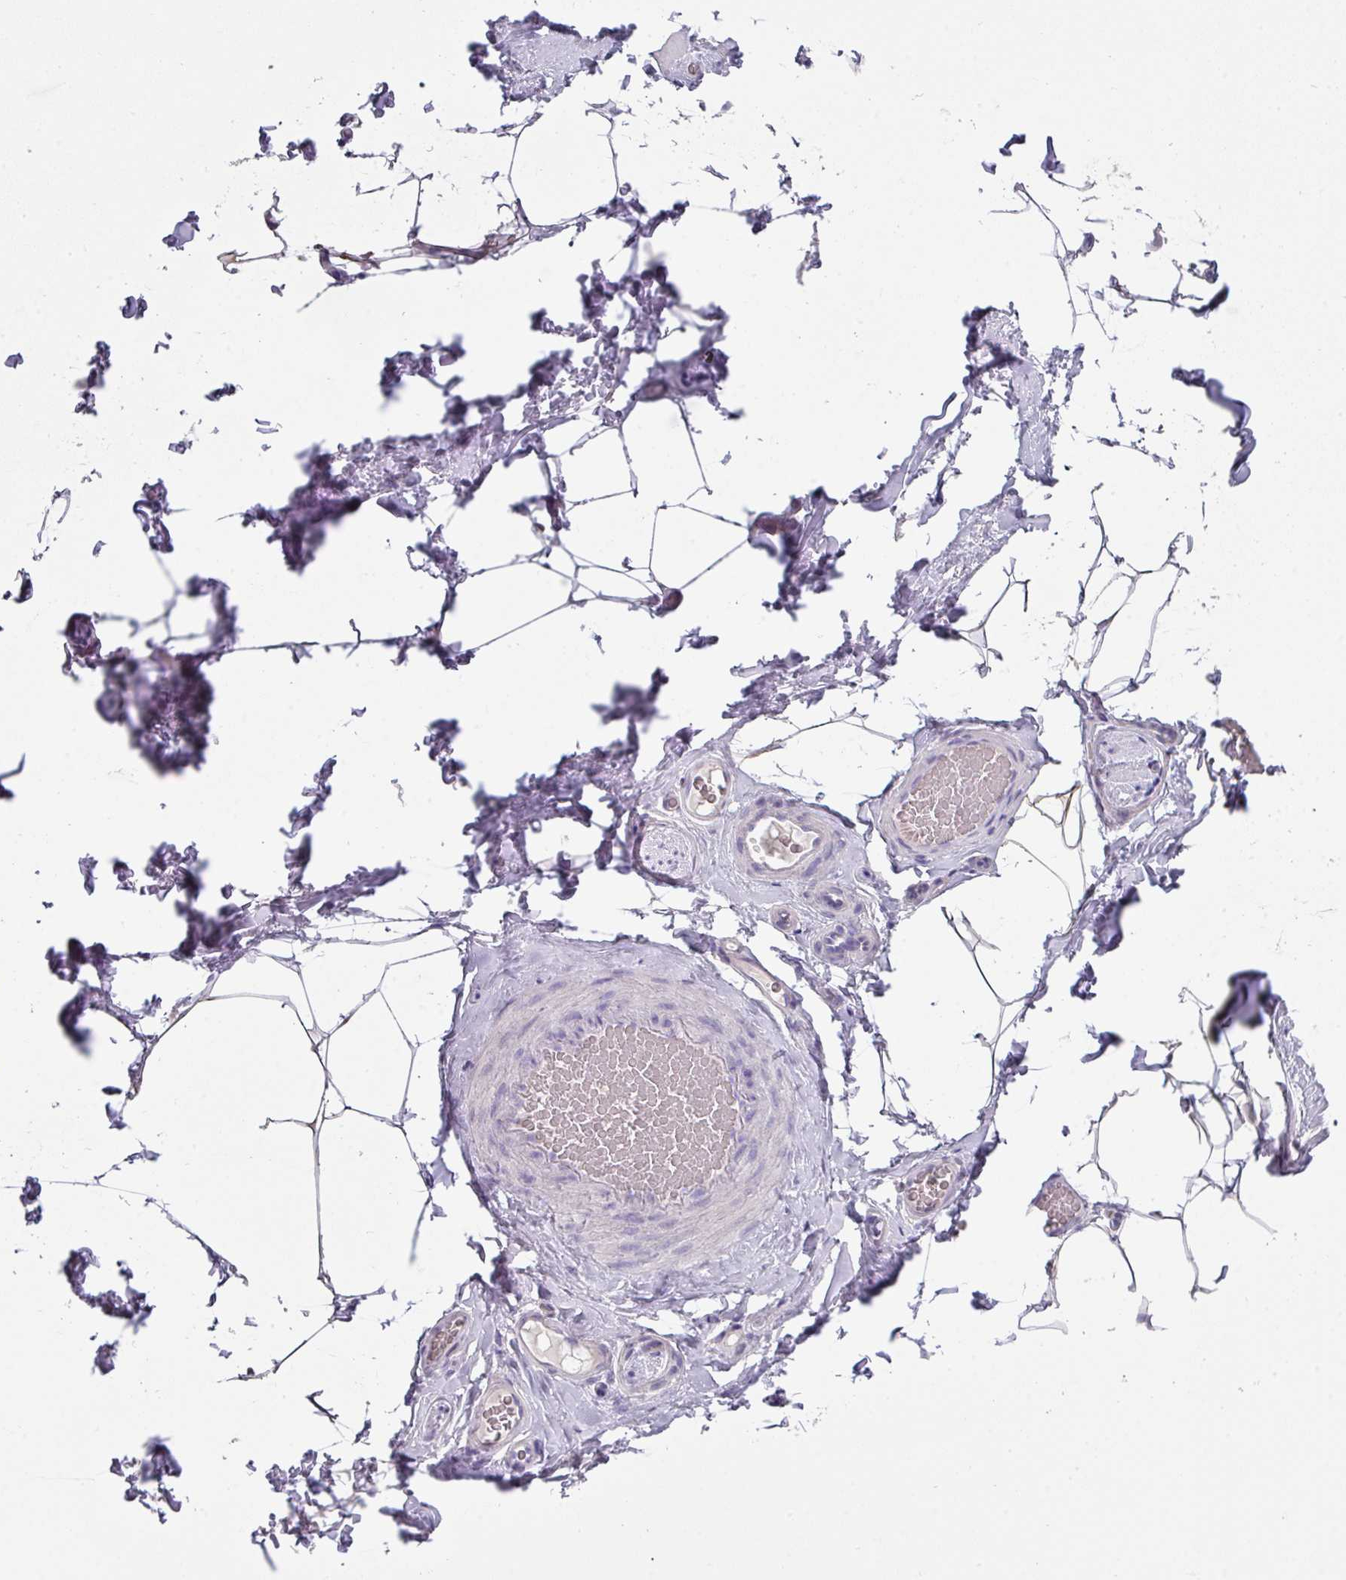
{"staining": {"intensity": "negative", "quantity": "none", "location": "none"}, "tissue": "adipose tissue", "cell_type": "Adipocytes", "image_type": "normal", "snomed": [{"axis": "morphology", "description": "Normal tissue, NOS"}, {"axis": "topography", "description": "Vascular tissue"}, {"axis": "topography", "description": "Peripheral nerve tissue"}], "caption": "The IHC micrograph has no significant expression in adipocytes of adipose tissue. (DAB immunohistochemistry, high magnification).", "gene": "DEFB115", "patient": {"sex": "male", "age": 41}}